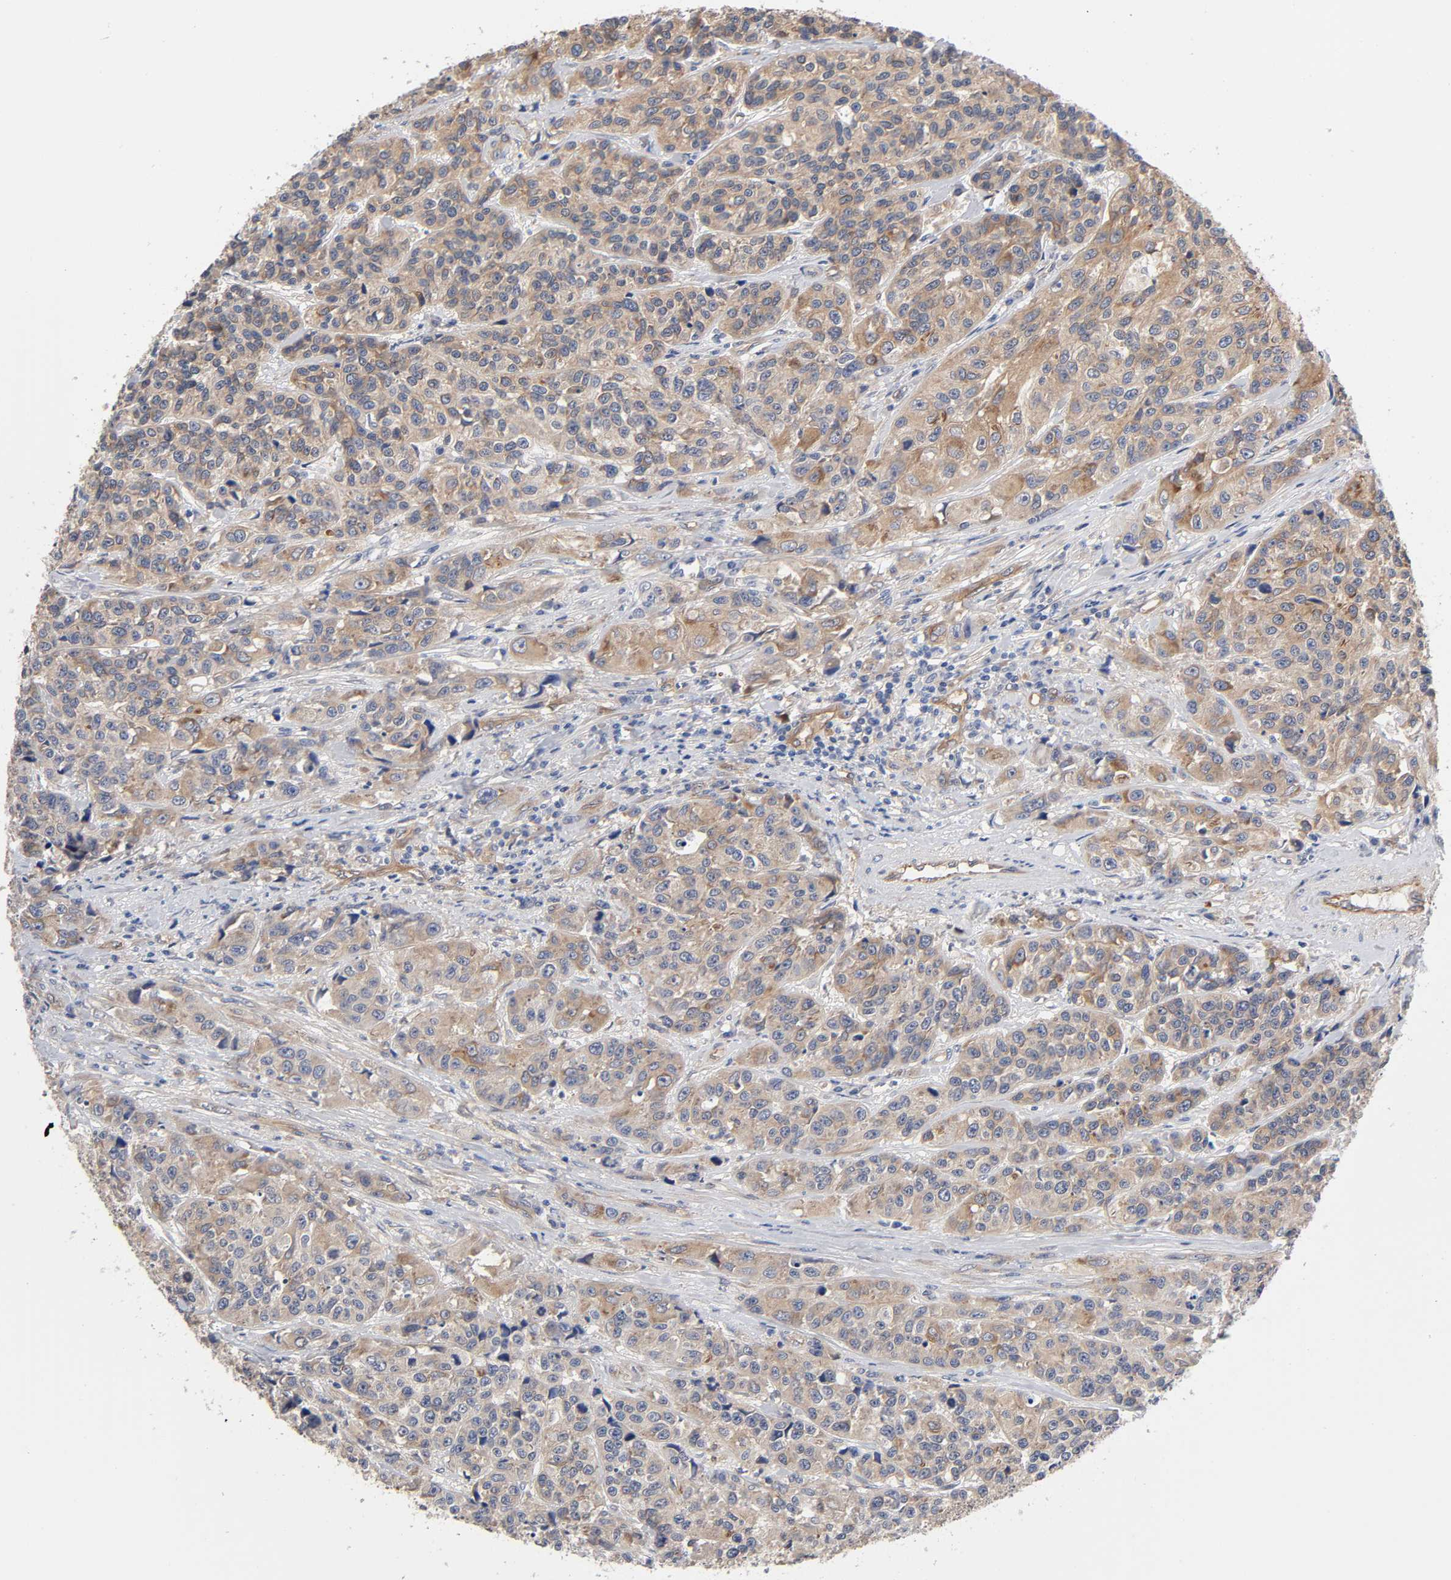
{"staining": {"intensity": "weak", "quantity": ">75%", "location": "cytoplasmic/membranous"}, "tissue": "urothelial cancer", "cell_type": "Tumor cells", "image_type": "cancer", "snomed": [{"axis": "morphology", "description": "Urothelial carcinoma, High grade"}, {"axis": "topography", "description": "Urinary bladder"}], "caption": "Urothelial cancer was stained to show a protein in brown. There is low levels of weak cytoplasmic/membranous expression in about >75% of tumor cells.", "gene": "RAB13", "patient": {"sex": "female", "age": 81}}